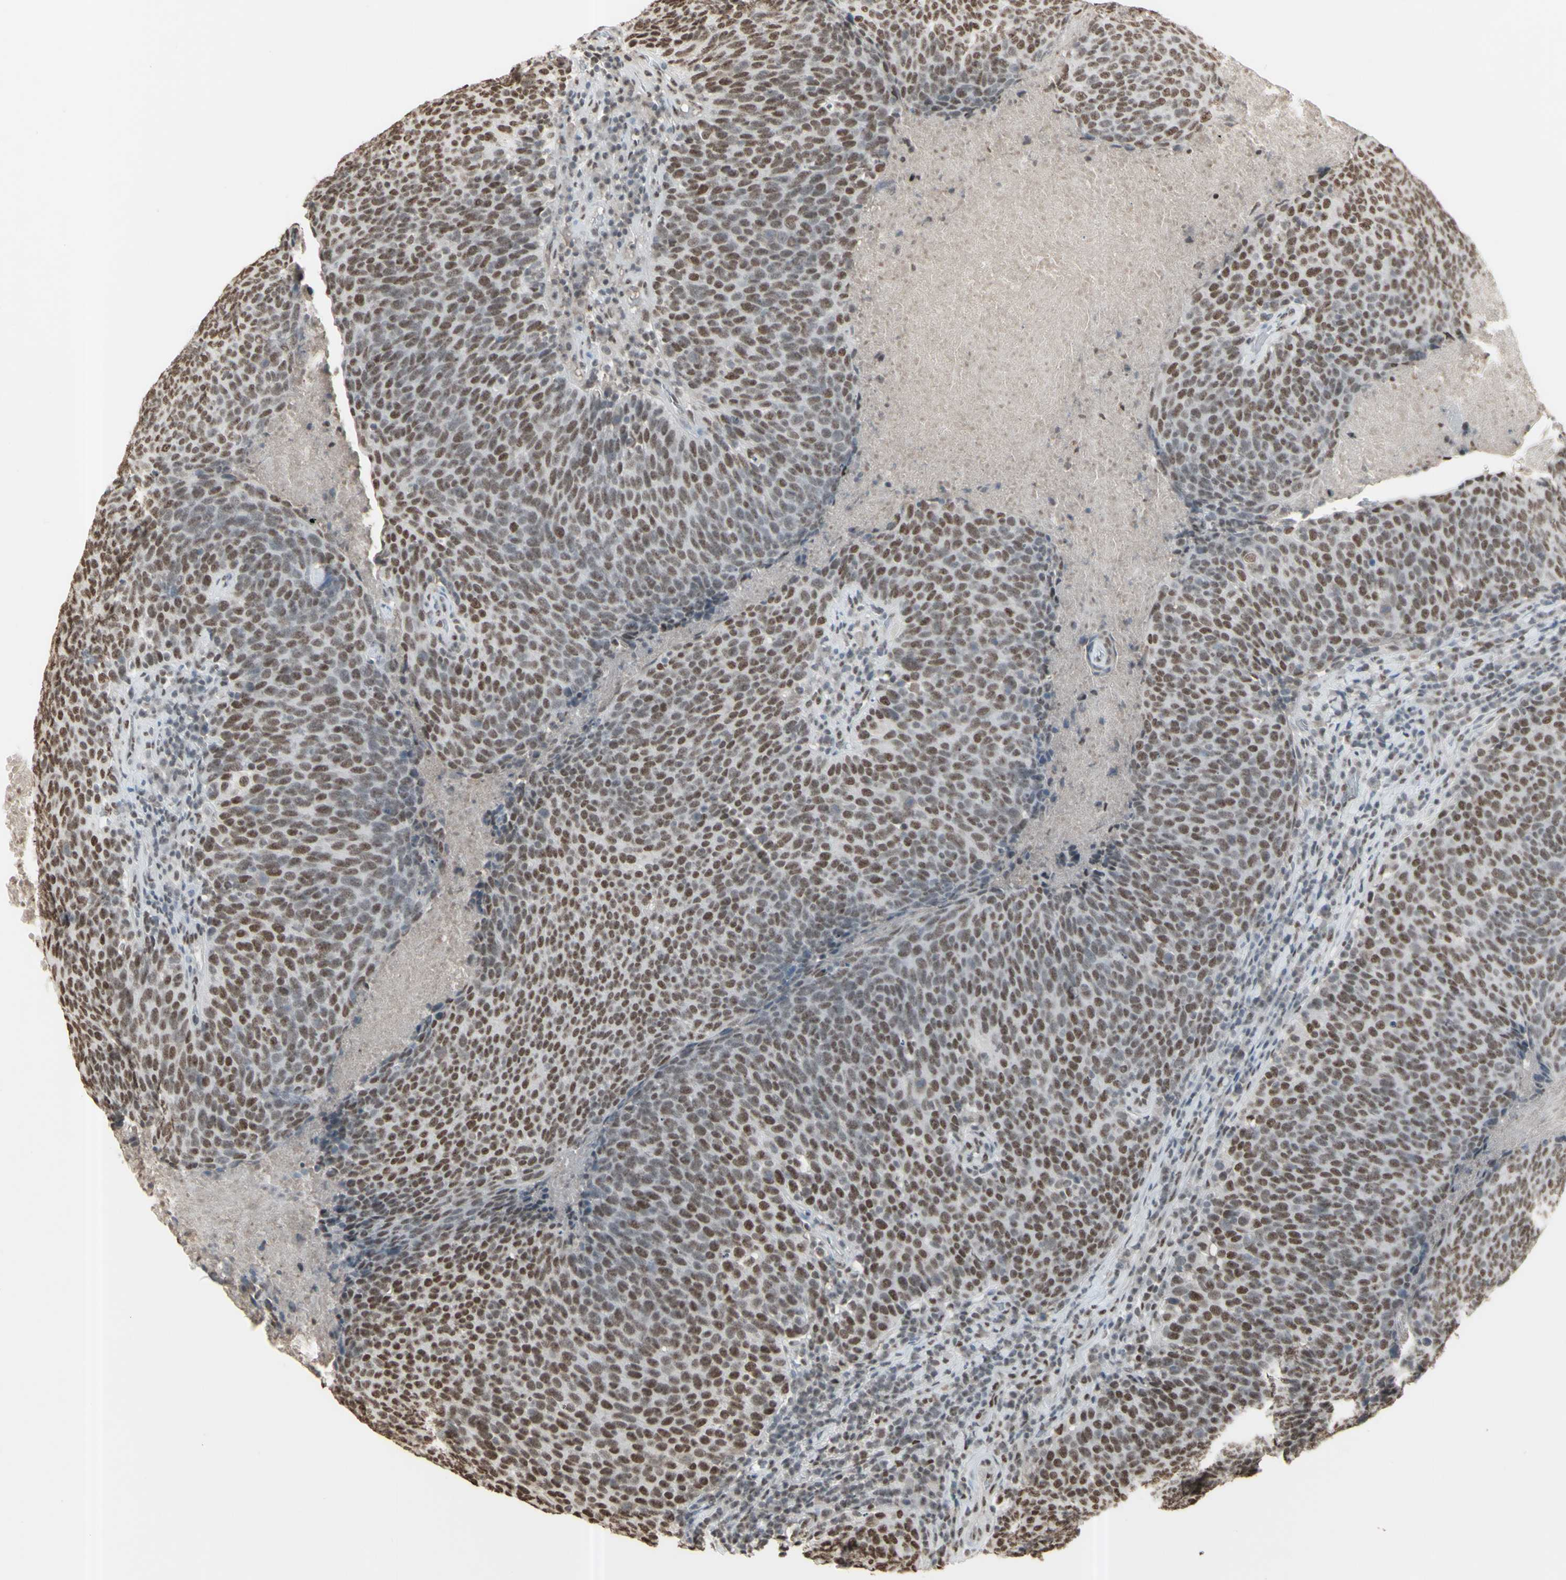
{"staining": {"intensity": "moderate", "quantity": ">75%", "location": "nuclear"}, "tissue": "head and neck cancer", "cell_type": "Tumor cells", "image_type": "cancer", "snomed": [{"axis": "morphology", "description": "Squamous cell carcinoma, NOS"}, {"axis": "morphology", "description": "Squamous cell carcinoma, metastatic, NOS"}, {"axis": "topography", "description": "Lymph node"}, {"axis": "topography", "description": "Head-Neck"}], "caption": "Immunohistochemical staining of human head and neck metastatic squamous cell carcinoma reveals medium levels of moderate nuclear positivity in about >75% of tumor cells.", "gene": "TRIM28", "patient": {"sex": "male", "age": 62}}